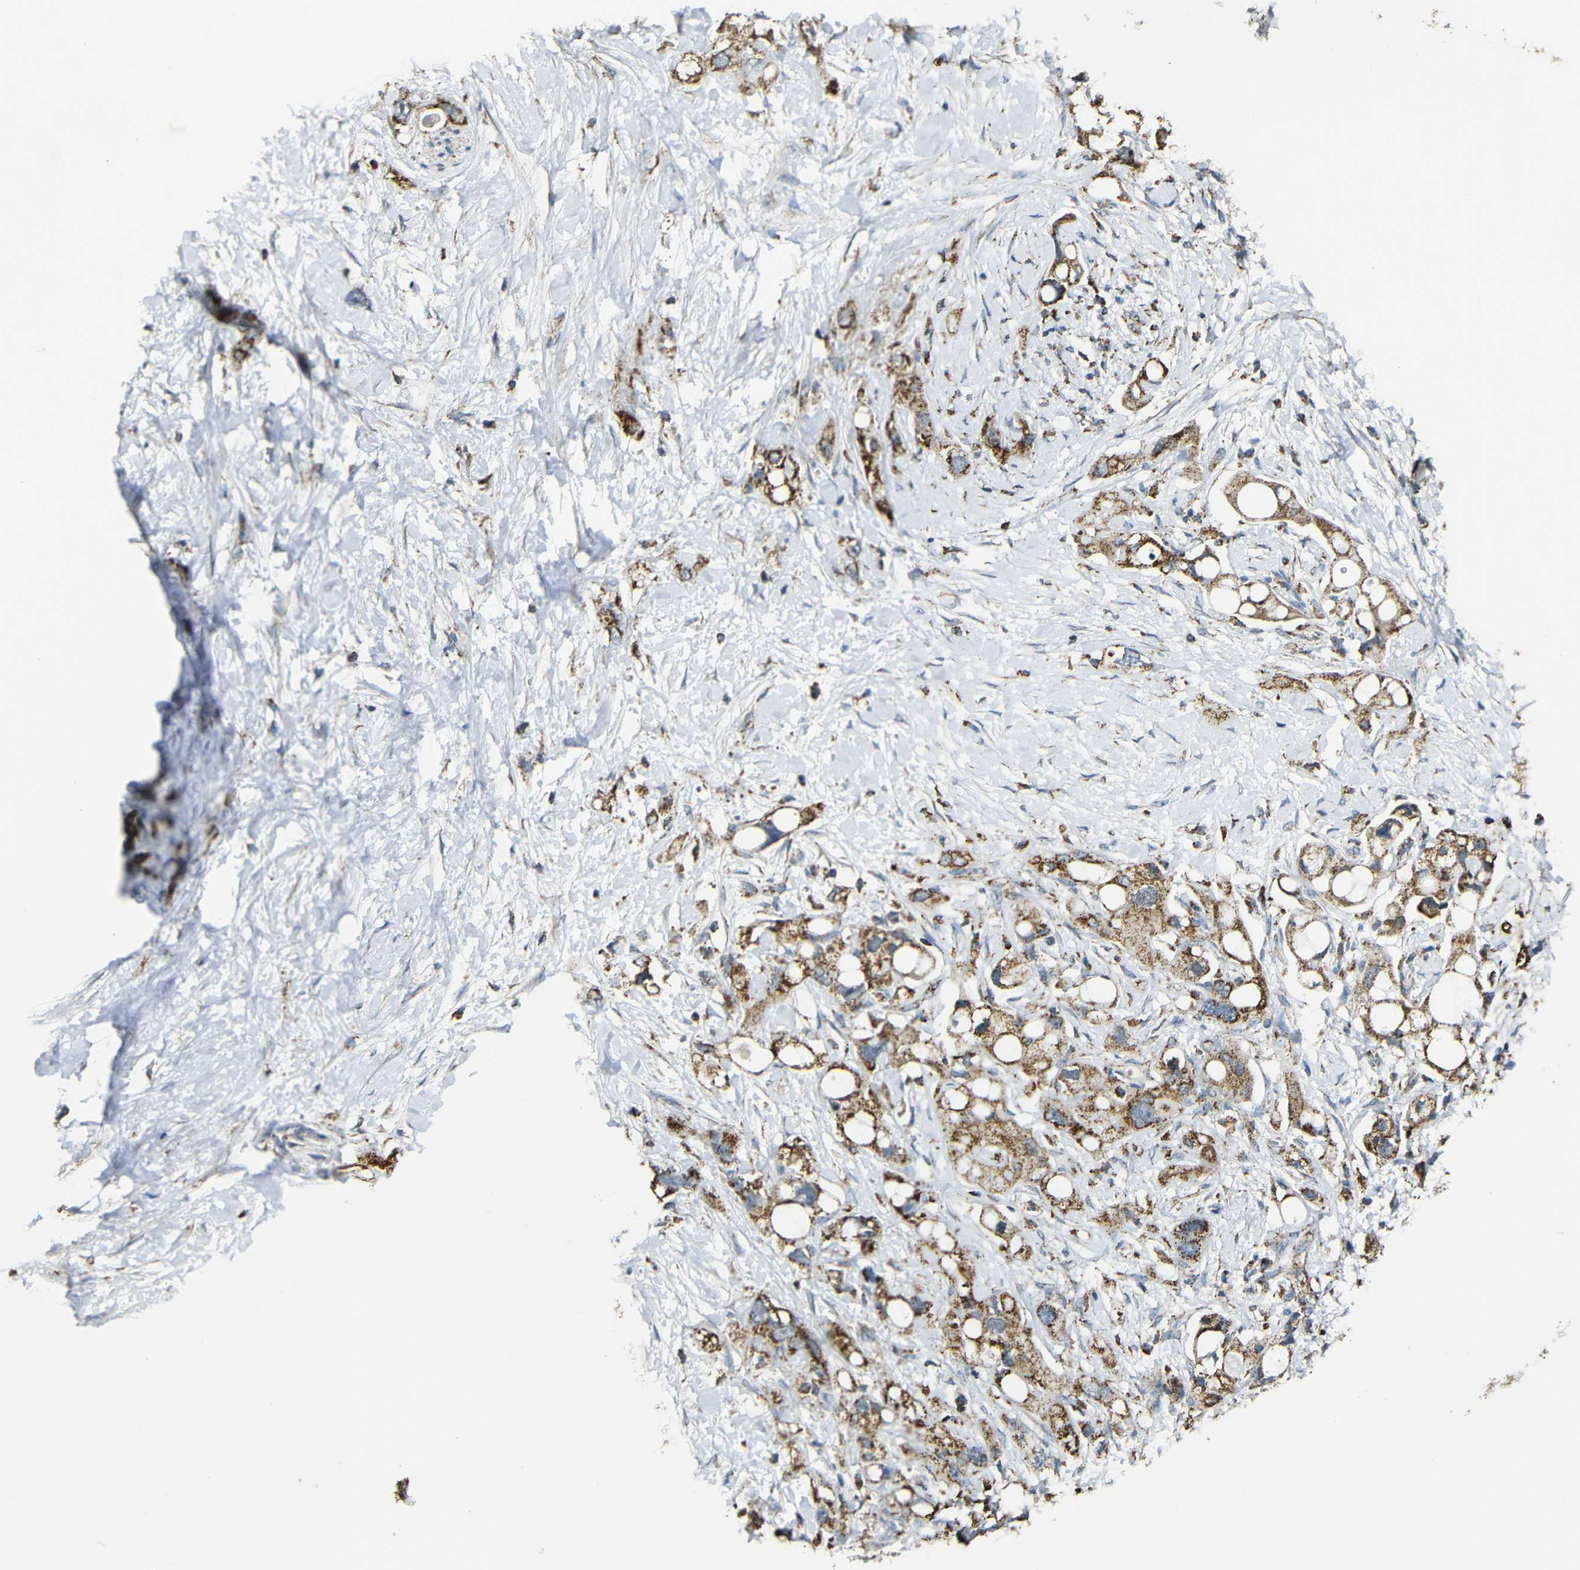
{"staining": {"intensity": "moderate", "quantity": ">75%", "location": "cytoplasmic/membranous"}, "tissue": "pancreatic cancer", "cell_type": "Tumor cells", "image_type": "cancer", "snomed": [{"axis": "morphology", "description": "Adenocarcinoma, NOS"}, {"axis": "topography", "description": "Pancreas"}], "caption": "Immunohistochemical staining of human adenocarcinoma (pancreatic) exhibits moderate cytoplasmic/membranous protein staining in about >75% of tumor cells.", "gene": "NR3C2", "patient": {"sex": "female", "age": 56}}